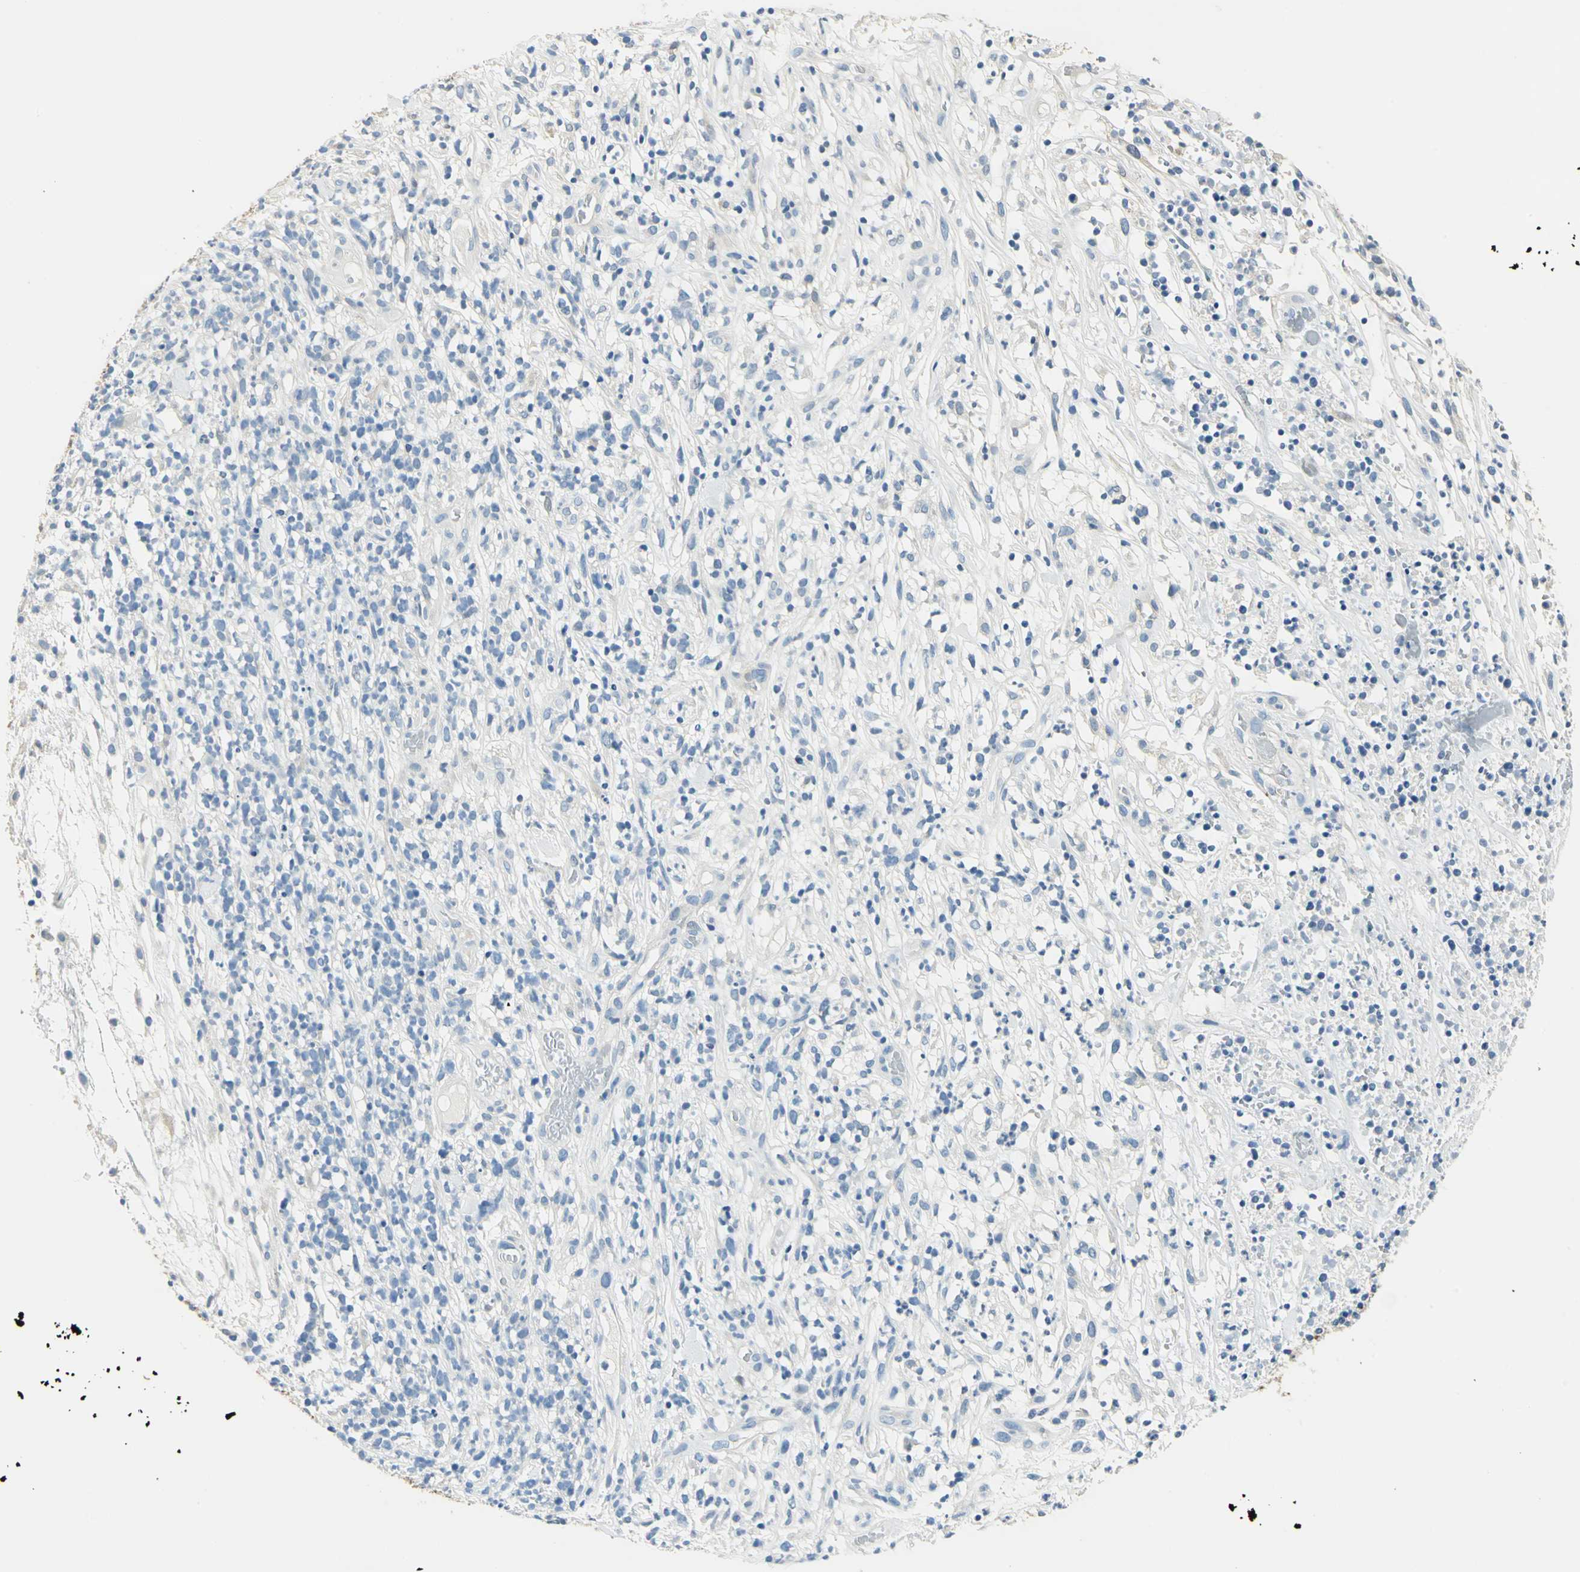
{"staining": {"intensity": "negative", "quantity": "none", "location": "none"}, "tissue": "lymphoma", "cell_type": "Tumor cells", "image_type": "cancer", "snomed": [{"axis": "morphology", "description": "Malignant lymphoma, non-Hodgkin's type, High grade"}, {"axis": "topography", "description": "Lymph node"}], "caption": "Immunohistochemistry (IHC) photomicrograph of human high-grade malignant lymphoma, non-Hodgkin's type stained for a protein (brown), which demonstrates no positivity in tumor cells.", "gene": "UCHL1", "patient": {"sex": "female", "age": 73}}